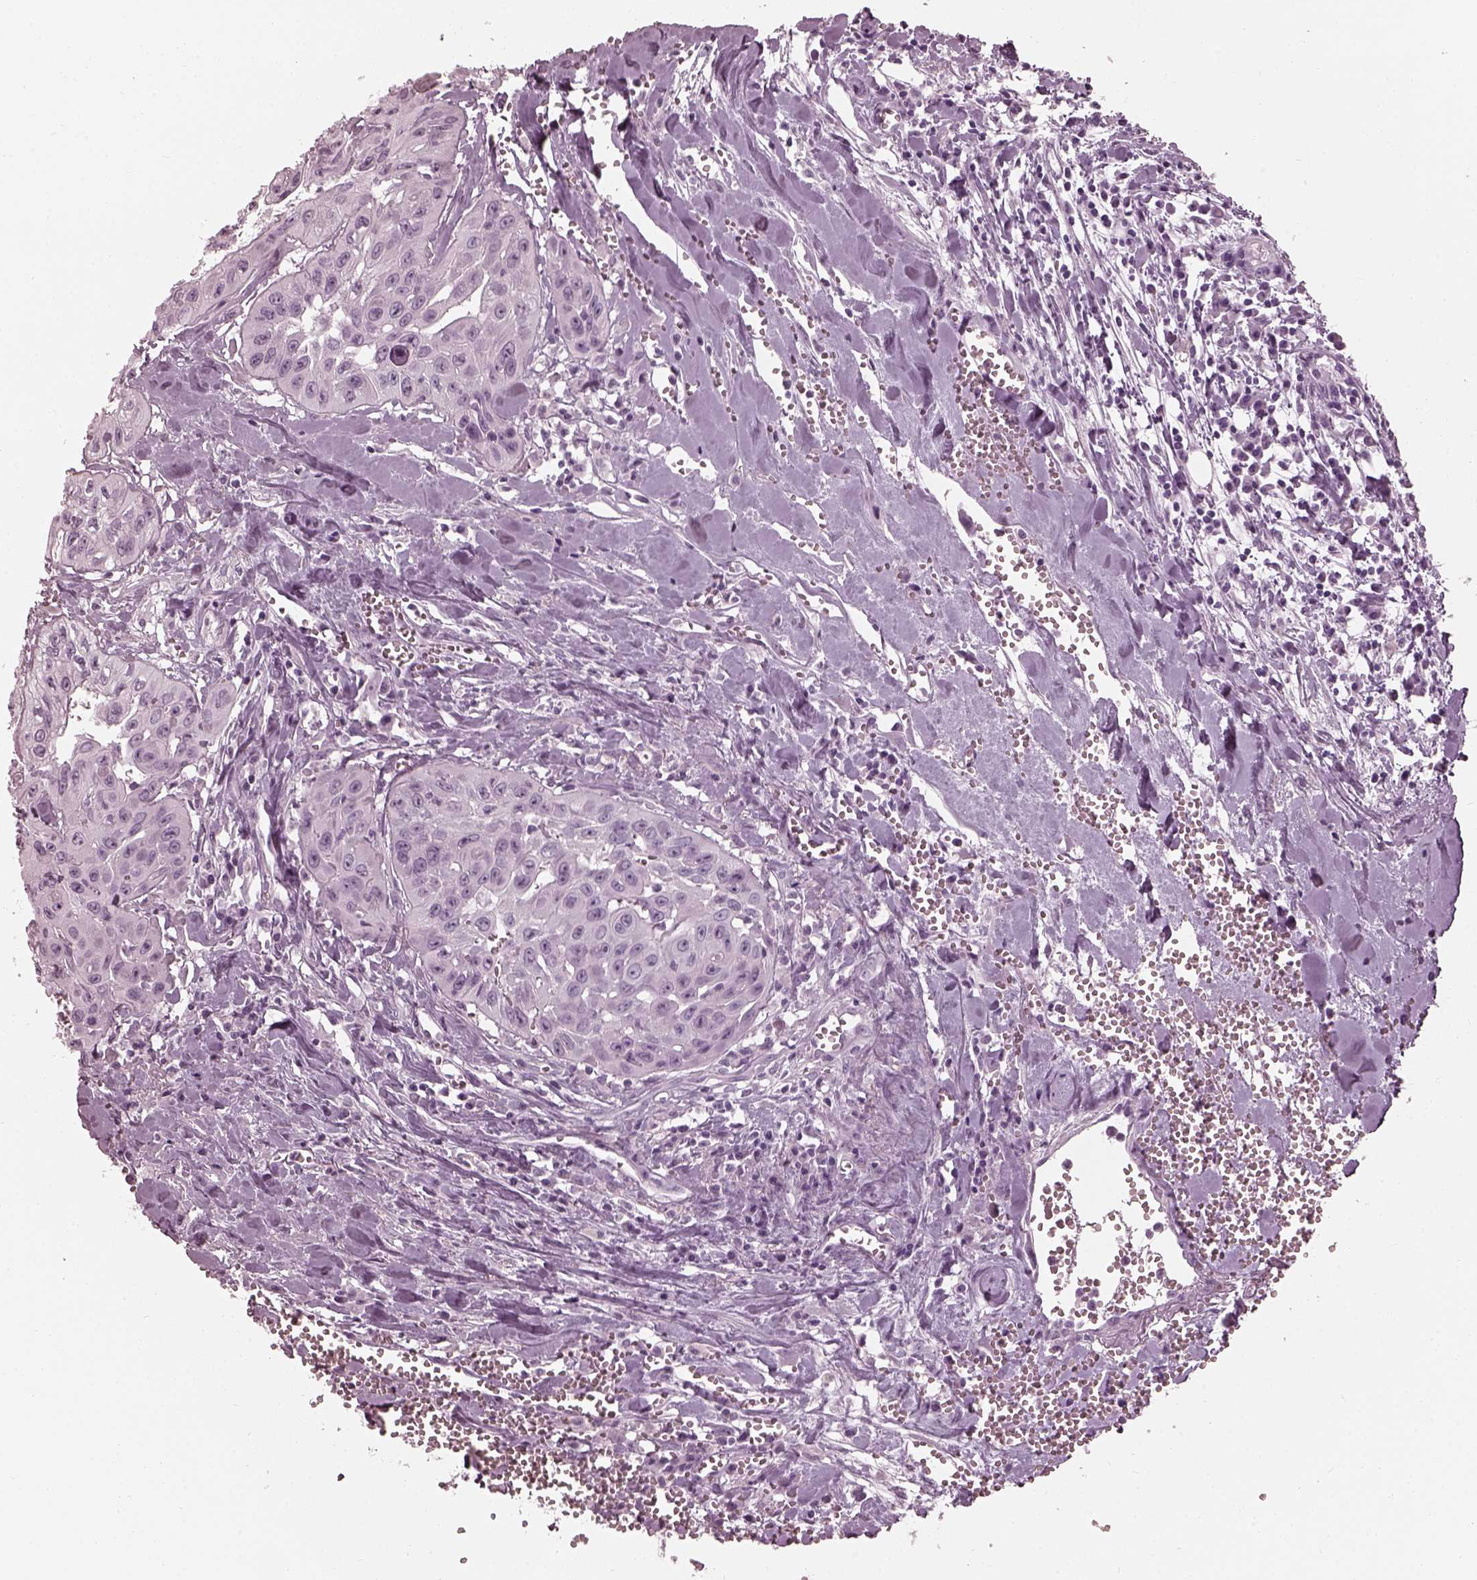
{"staining": {"intensity": "negative", "quantity": "none", "location": "none"}, "tissue": "head and neck cancer", "cell_type": "Tumor cells", "image_type": "cancer", "snomed": [{"axis": "morphology", "description": "Adenocarcinoma, NOS"}, {"axis": "topography", "description": "Head-Neck"}], "caption": "The immunohistochemistry image has no significant expression in tumor cells of head and neck adenocarcinoma tissue. Nuclei are stained in blue.", "gene": "TCHHL1", "patient": {"sex": "male", "age": 73}}